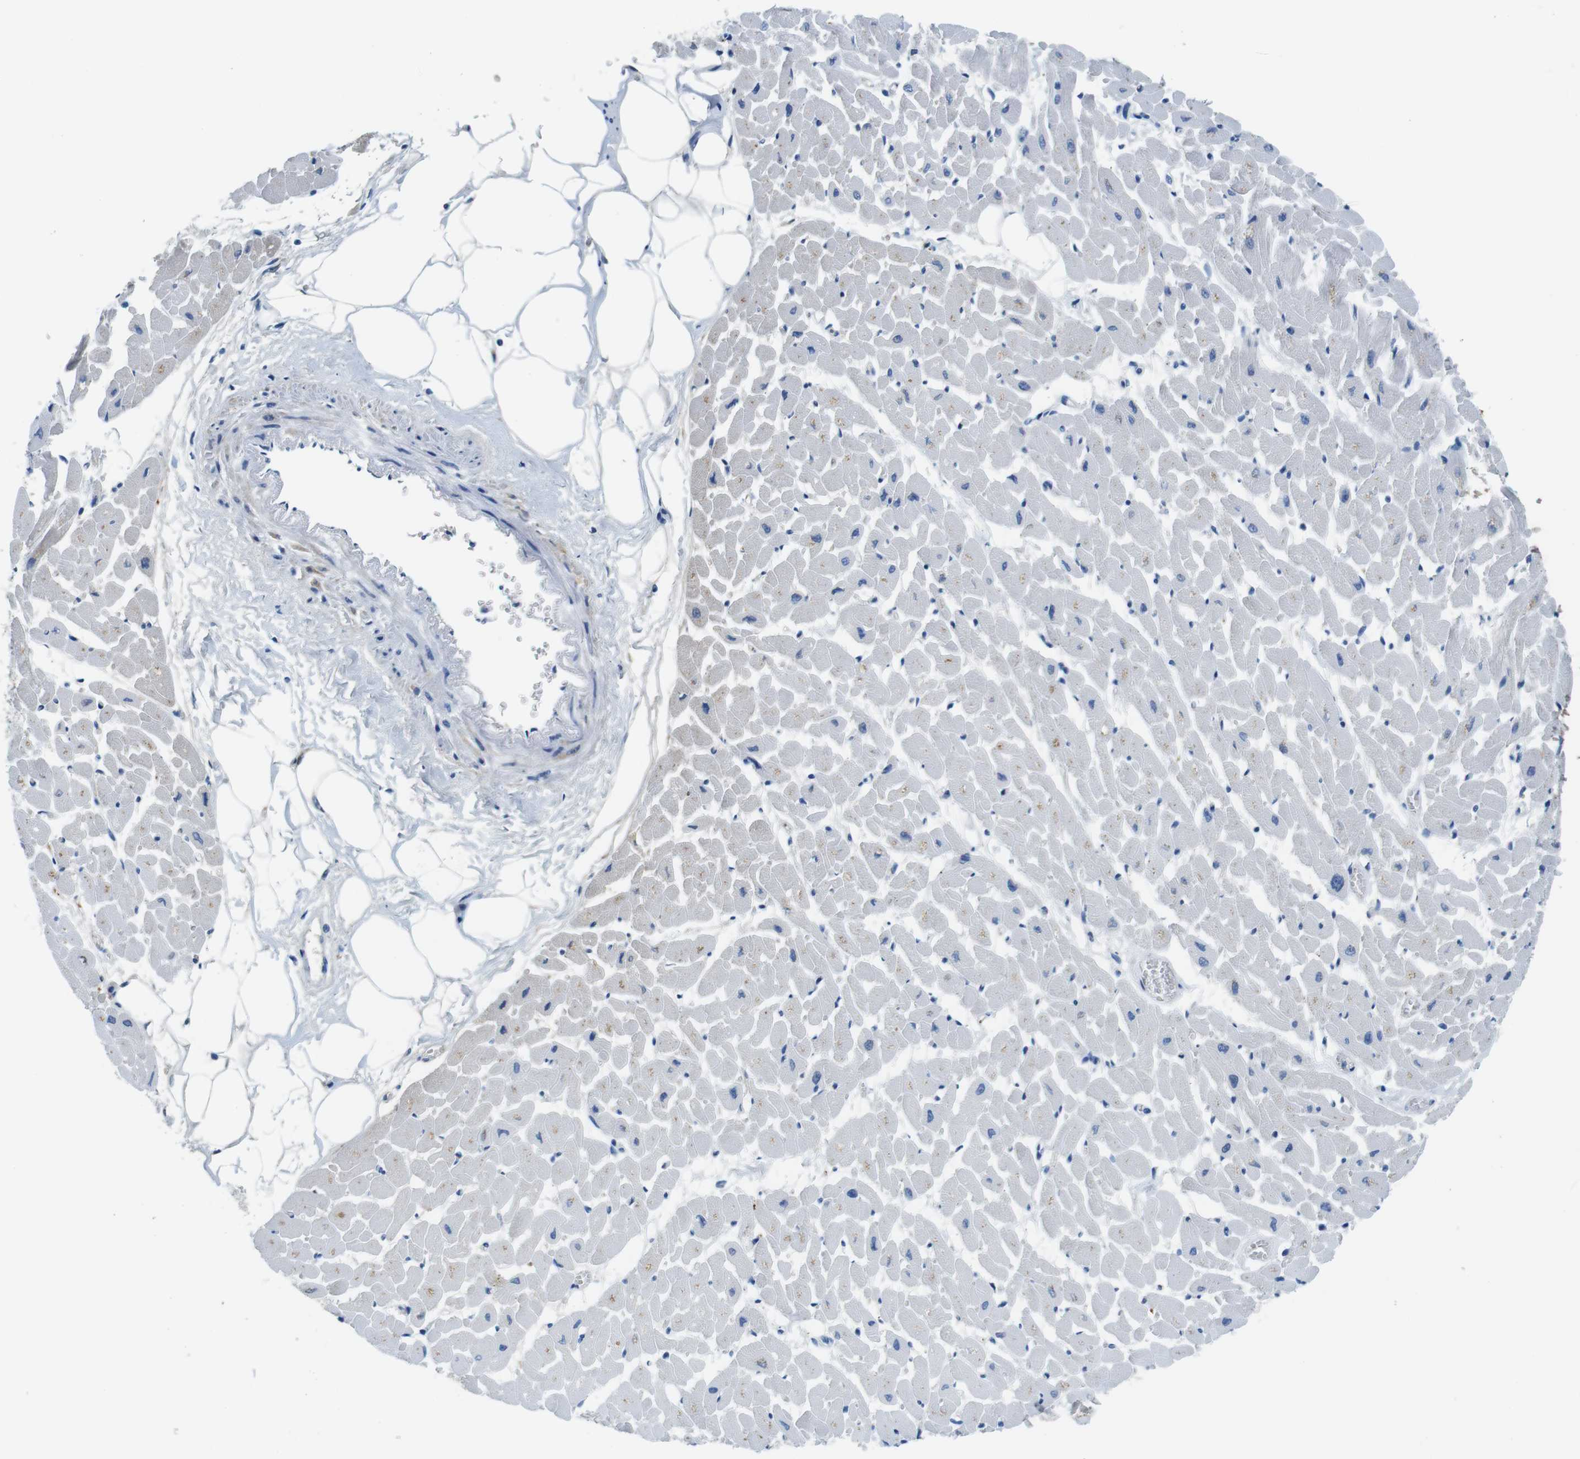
{"staining": {"intensity": "negative", "quantity": "none", "location": "none"}, "tissue": "heart muscle", "cell_type": "Cardiomyocytes", "image_type": "normal", "snomed": [{"axis": "morphology", "description": "Normal tissue, NOS"}, {"axis": "topography", "description": "Heart"}], "caption": "High power microscopy micrograph of an immunohistochemistry photomicrograph of unremarkable heart muscle, revealing no significant staining in cardiomyocytes.", "gene": "IGKC", "patient": {"sex": "female", "age": 19}}